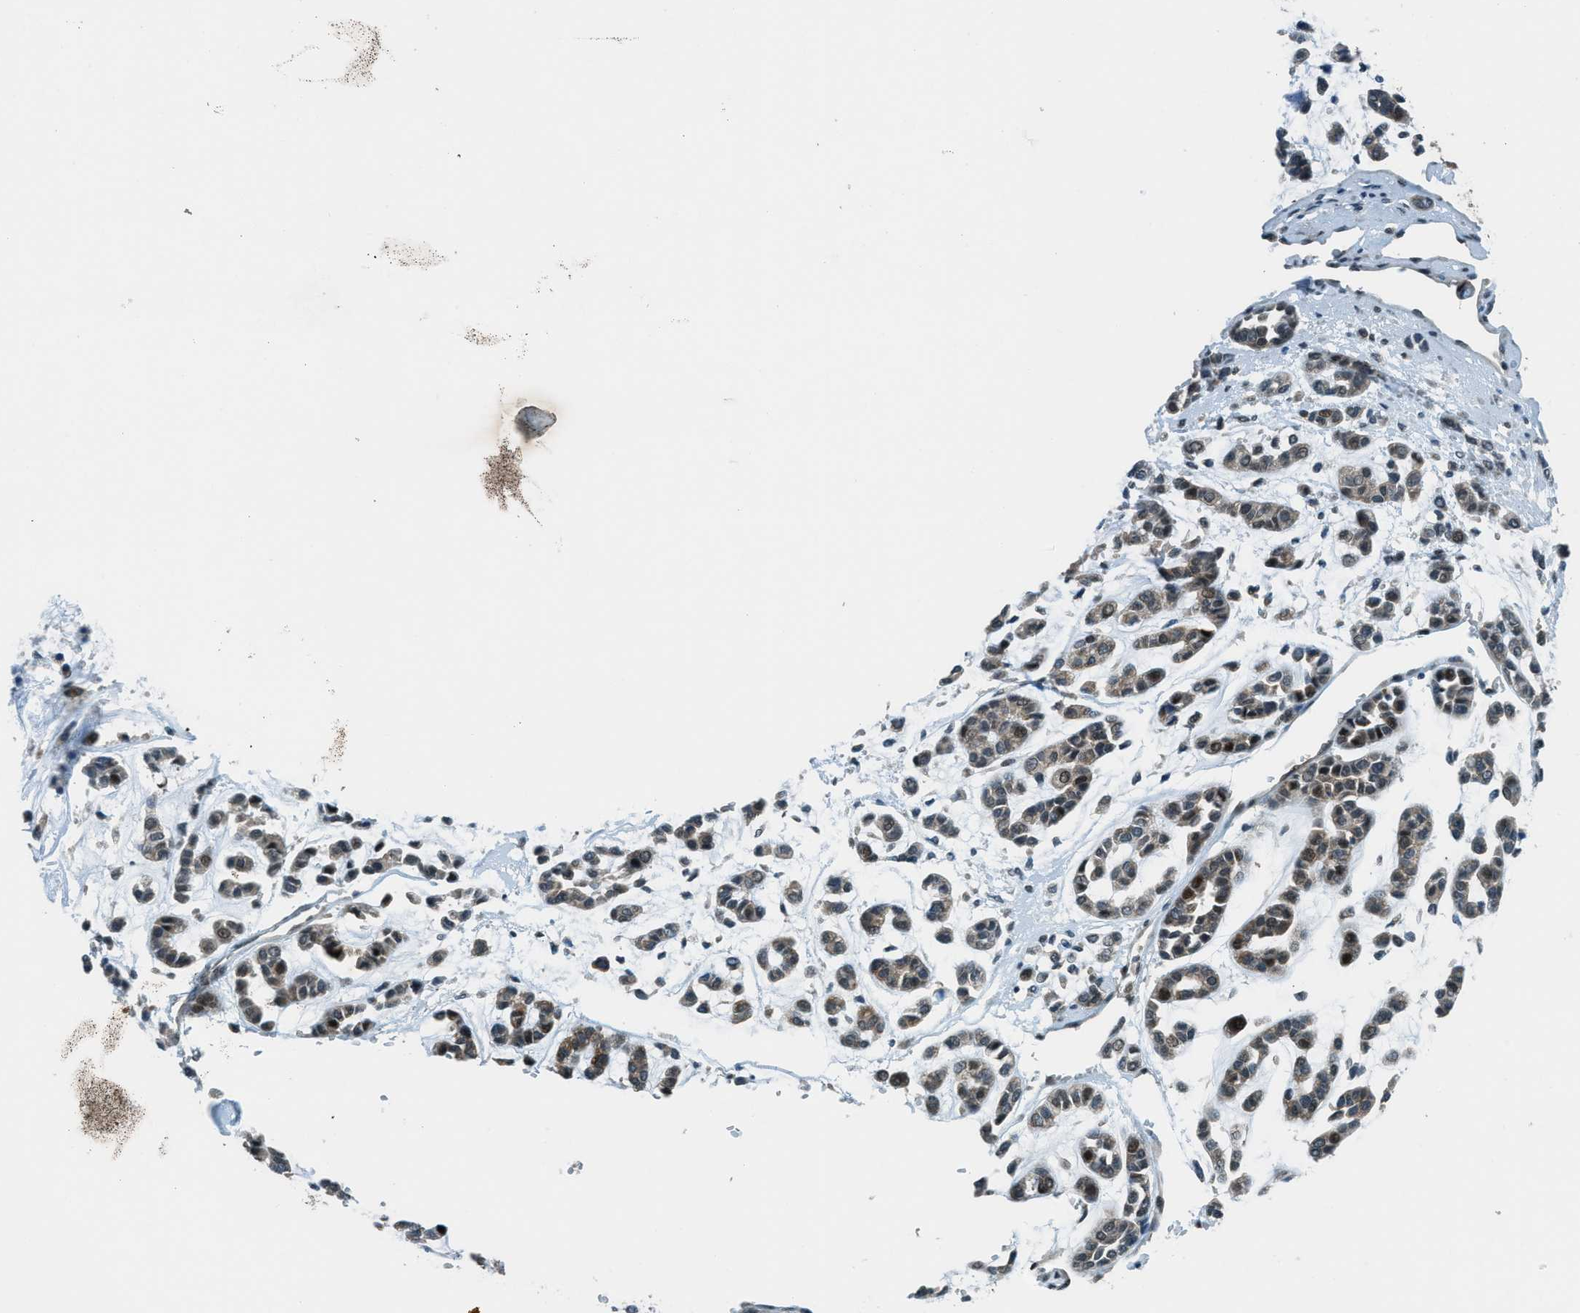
{"staining": {"intensity": "weak", "quantity": "25%-75%", "location": "nuclear"}, "tissue": "head and neck cancer", "cell_type": "Tumor cells", "image_type": "cancer", "snomed": [{"axis": "morphology", "description": "Adenocarcinoma, NOS"}, {"axis": "morphology", "description": "Adenoma, NOS"}, {"axis": "topography", "description": "Head-Neck"}], "caption": "Immunohistochemical staining of adenocarcinoma (head and neck) shows weak nuclear protein positivity in approximately 25%-75% of tumor cells.", "gene": "NPEPL1", "patient": {"sex": "female", "age": 55}}